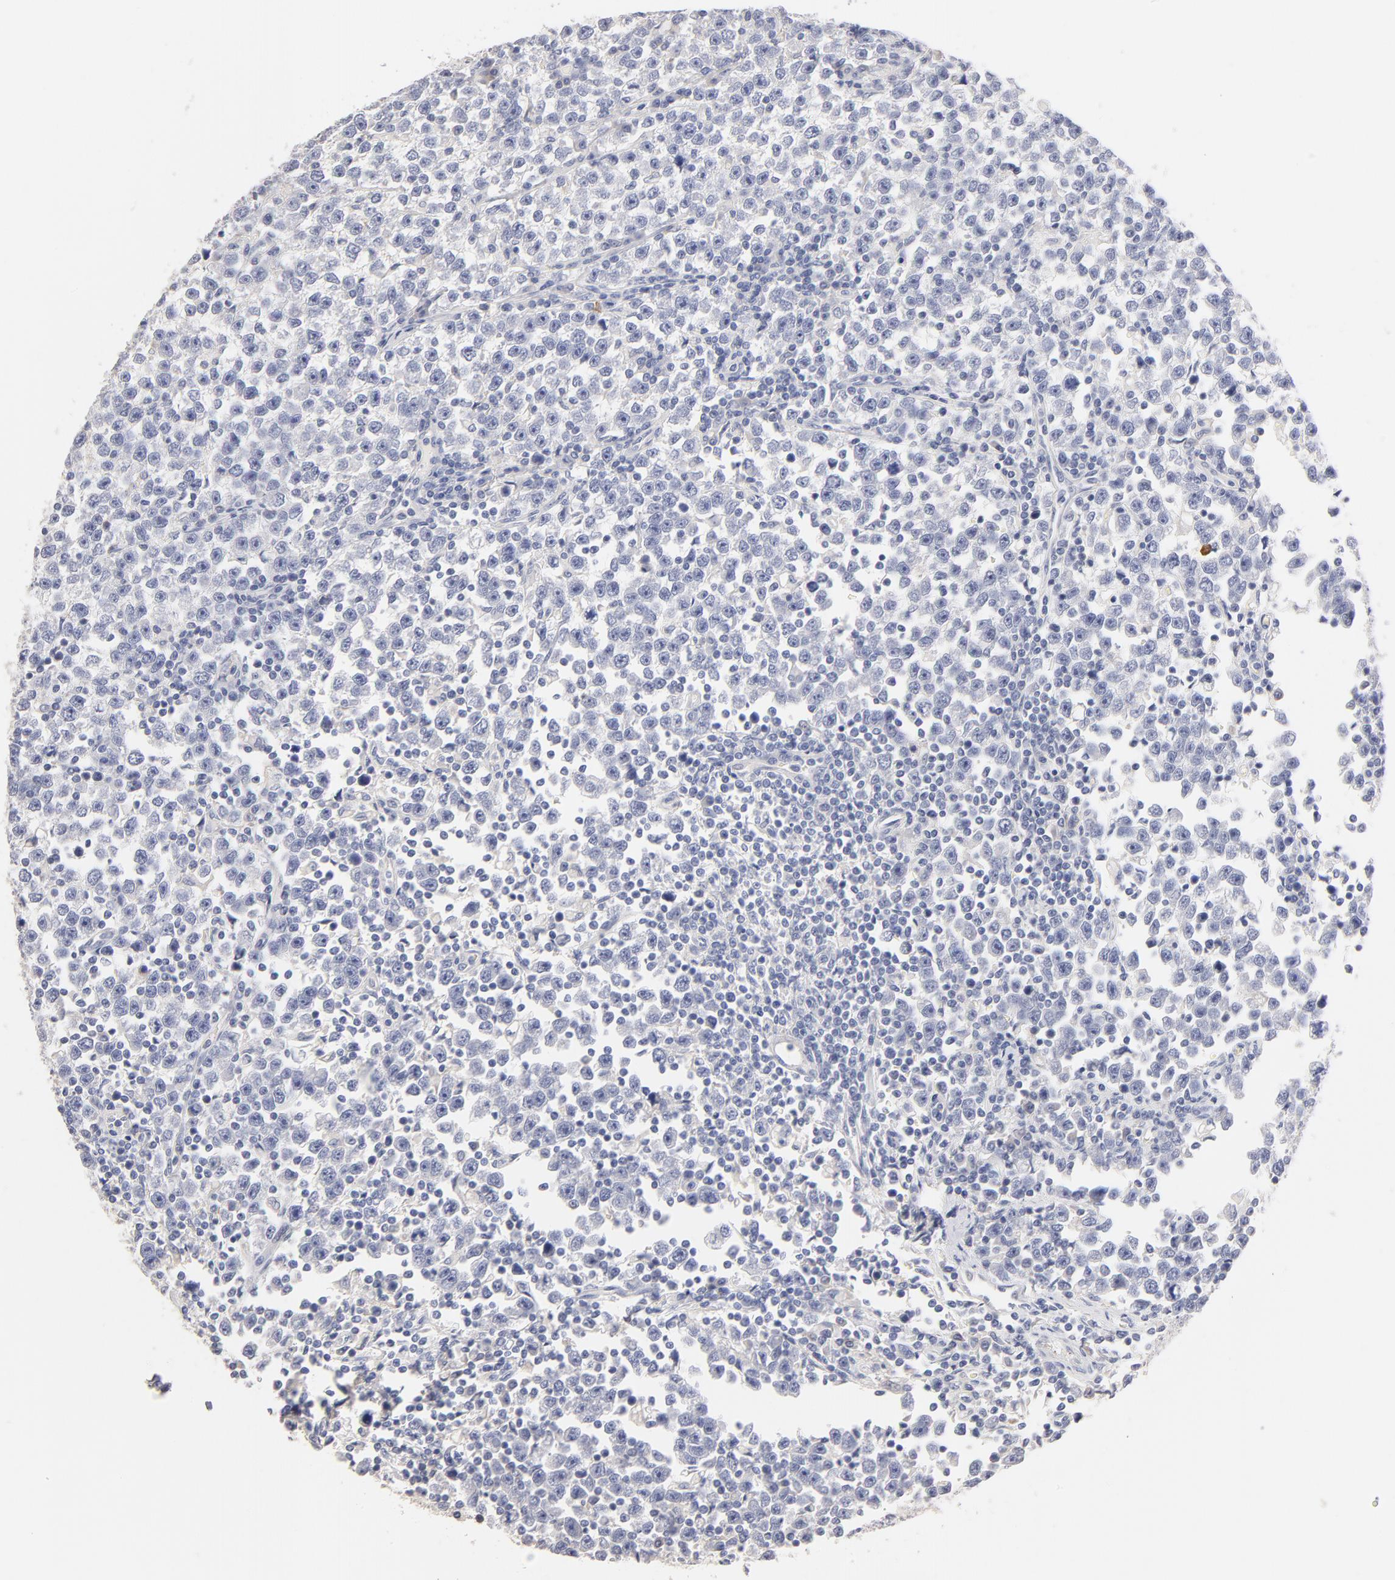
{"staining": {"intensity": "negative", "quantity": "none", "location": "none"}, "tissue": "testis cancer", "cell_type": "Tumor cells", "image_type": "cancer", "snomed": [{"axis": "morphology", "description": "Seminoma, NOS"}, {"axis": "topography", "description": "Testis"}], "caption": "Tumor cells show no significant staining in testis seminoma.", "gene": "ITGA8", "patient": {"sex": "male", "age": 43}}